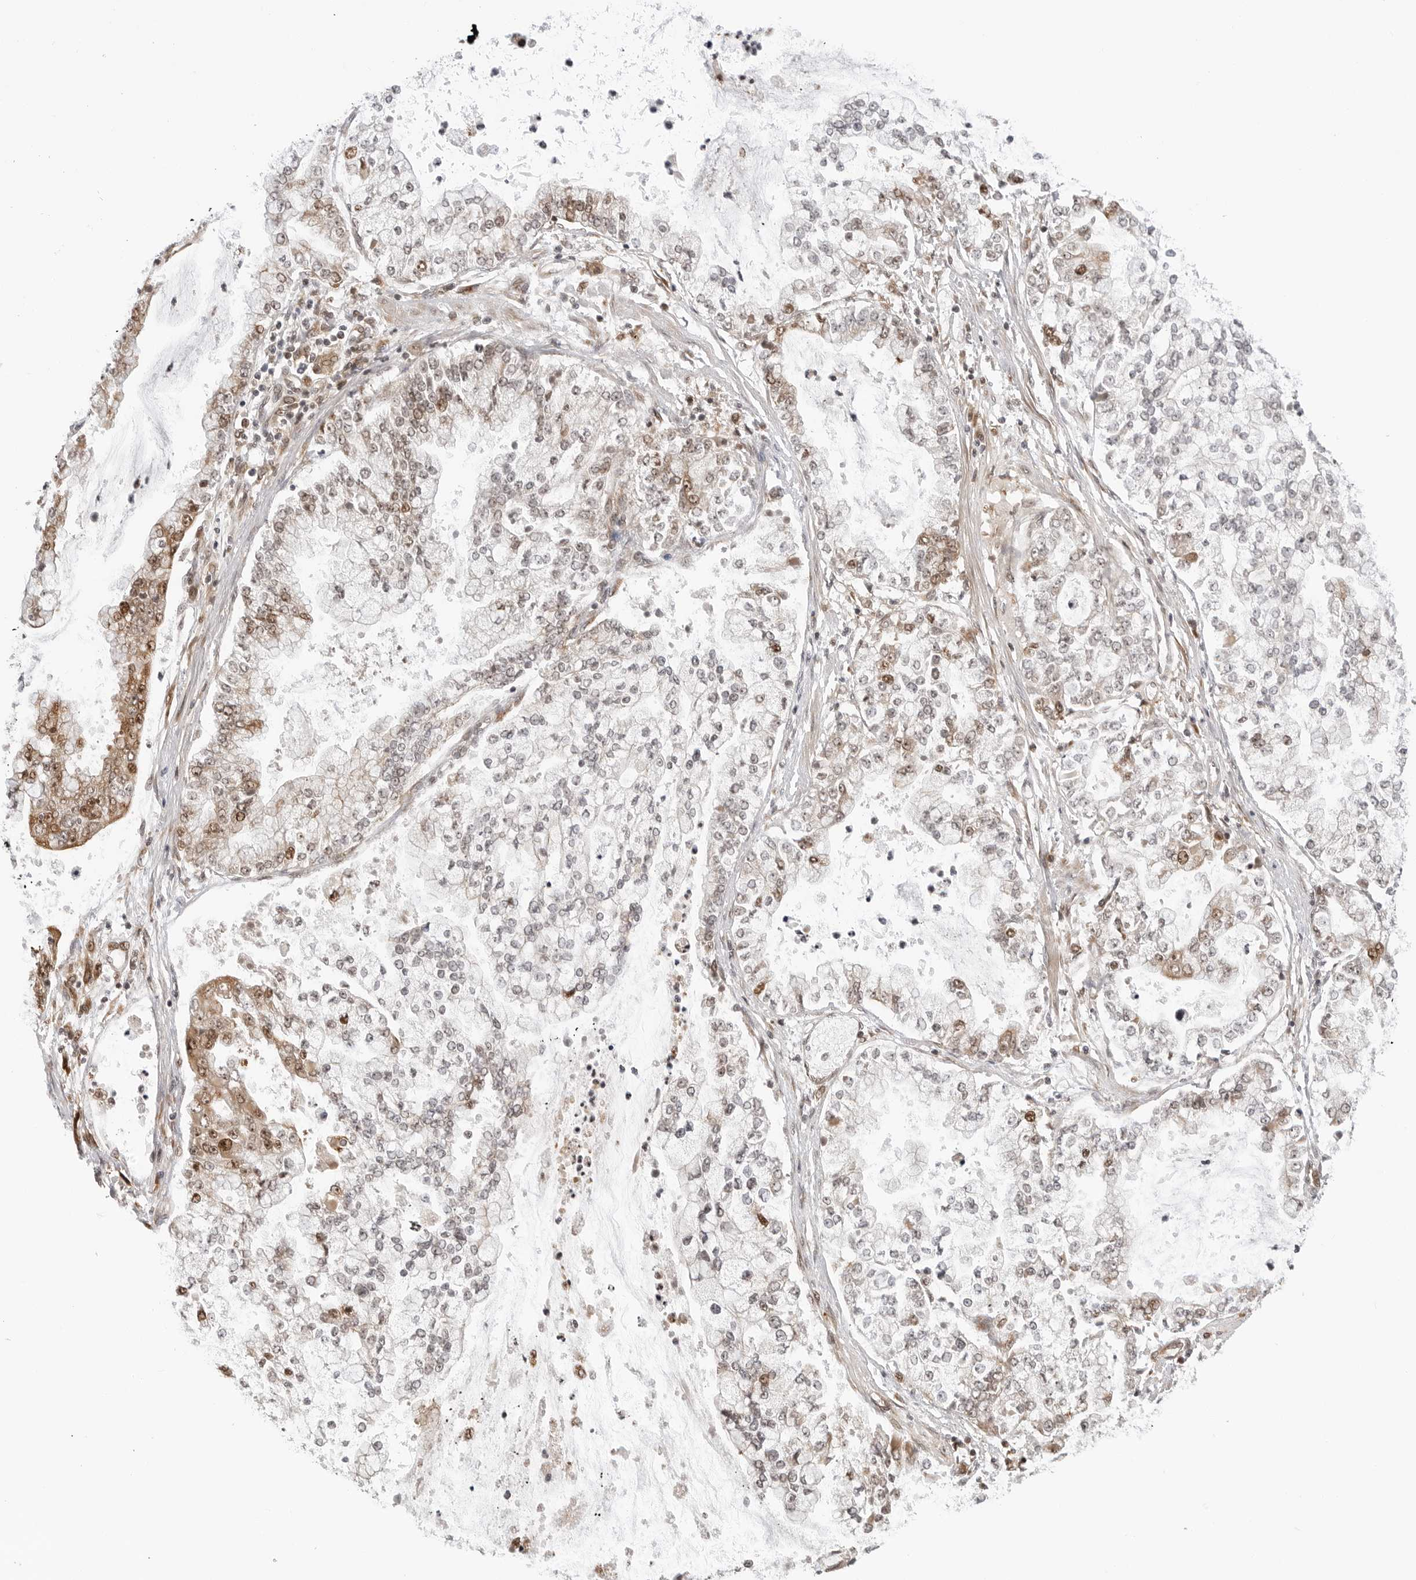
{"staining": {"intensity": "moderate", "quantity": "25%-75%", "location": "cytoplasmic/membranous,nuclear"}, "tissue": "stomach cancer", "cell_type": "Tumor cells", "image_type": "cancer", "snomed": [{"axis": "morphology", "description": "Adenocarcinoma, NOS"}, {"axis": "topography", "description": "Stomach"}], "caption": "Stomach adenocarcinoma stained with IHC demonstrates moderate cytoplasmic/membranous and nuclear positivity in about 25%-75% of tumor cells.", "gene": "TIPRL", "patient": {"sex": "male", "age": 76}}